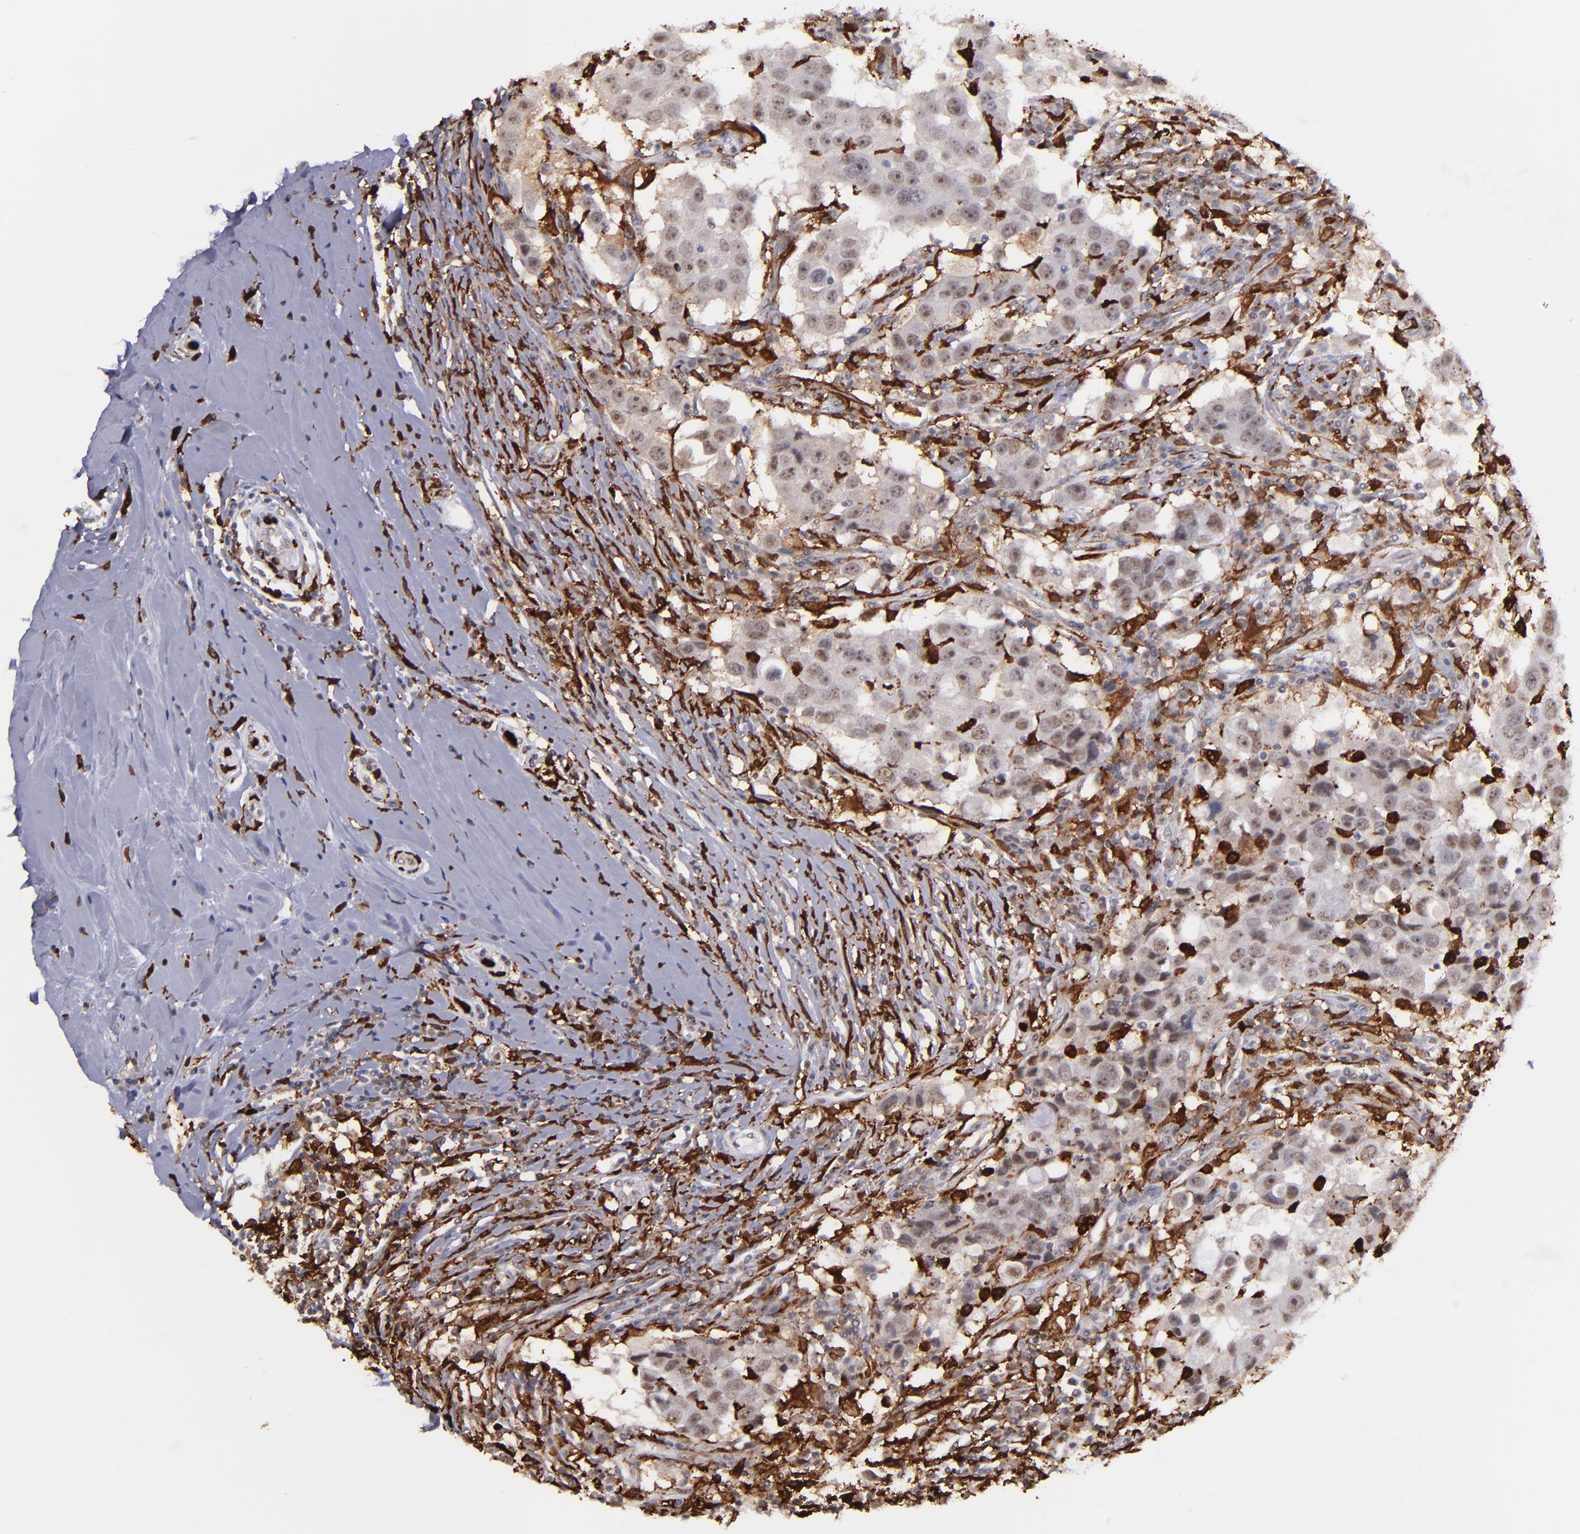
{"staining": {"intensity": "negative", "quantity": "none", "location": "none"}, "tissue": "breast cancer", "cell_type": "Tumor cells", "image_type": "cancer", "snomed": [{"axis": "morphology", "description": "Duct carcinoma"}, {"axis": "topography", "description": "Breast"}], "caption": "DAB immunohistochemical staining of human breast cancer (invasive ductal carcinoma) demonstrates no significant expression in tumor cells. (Stains: DAB (3,3'-diaminobenzidine) immunohistochemistry (IHC) with hematoxylin counter stain, Microscopy: brightfield microscopy at high magnification).", "gene": "NCF2", "patient": {"sex": "female", "age": 27}}